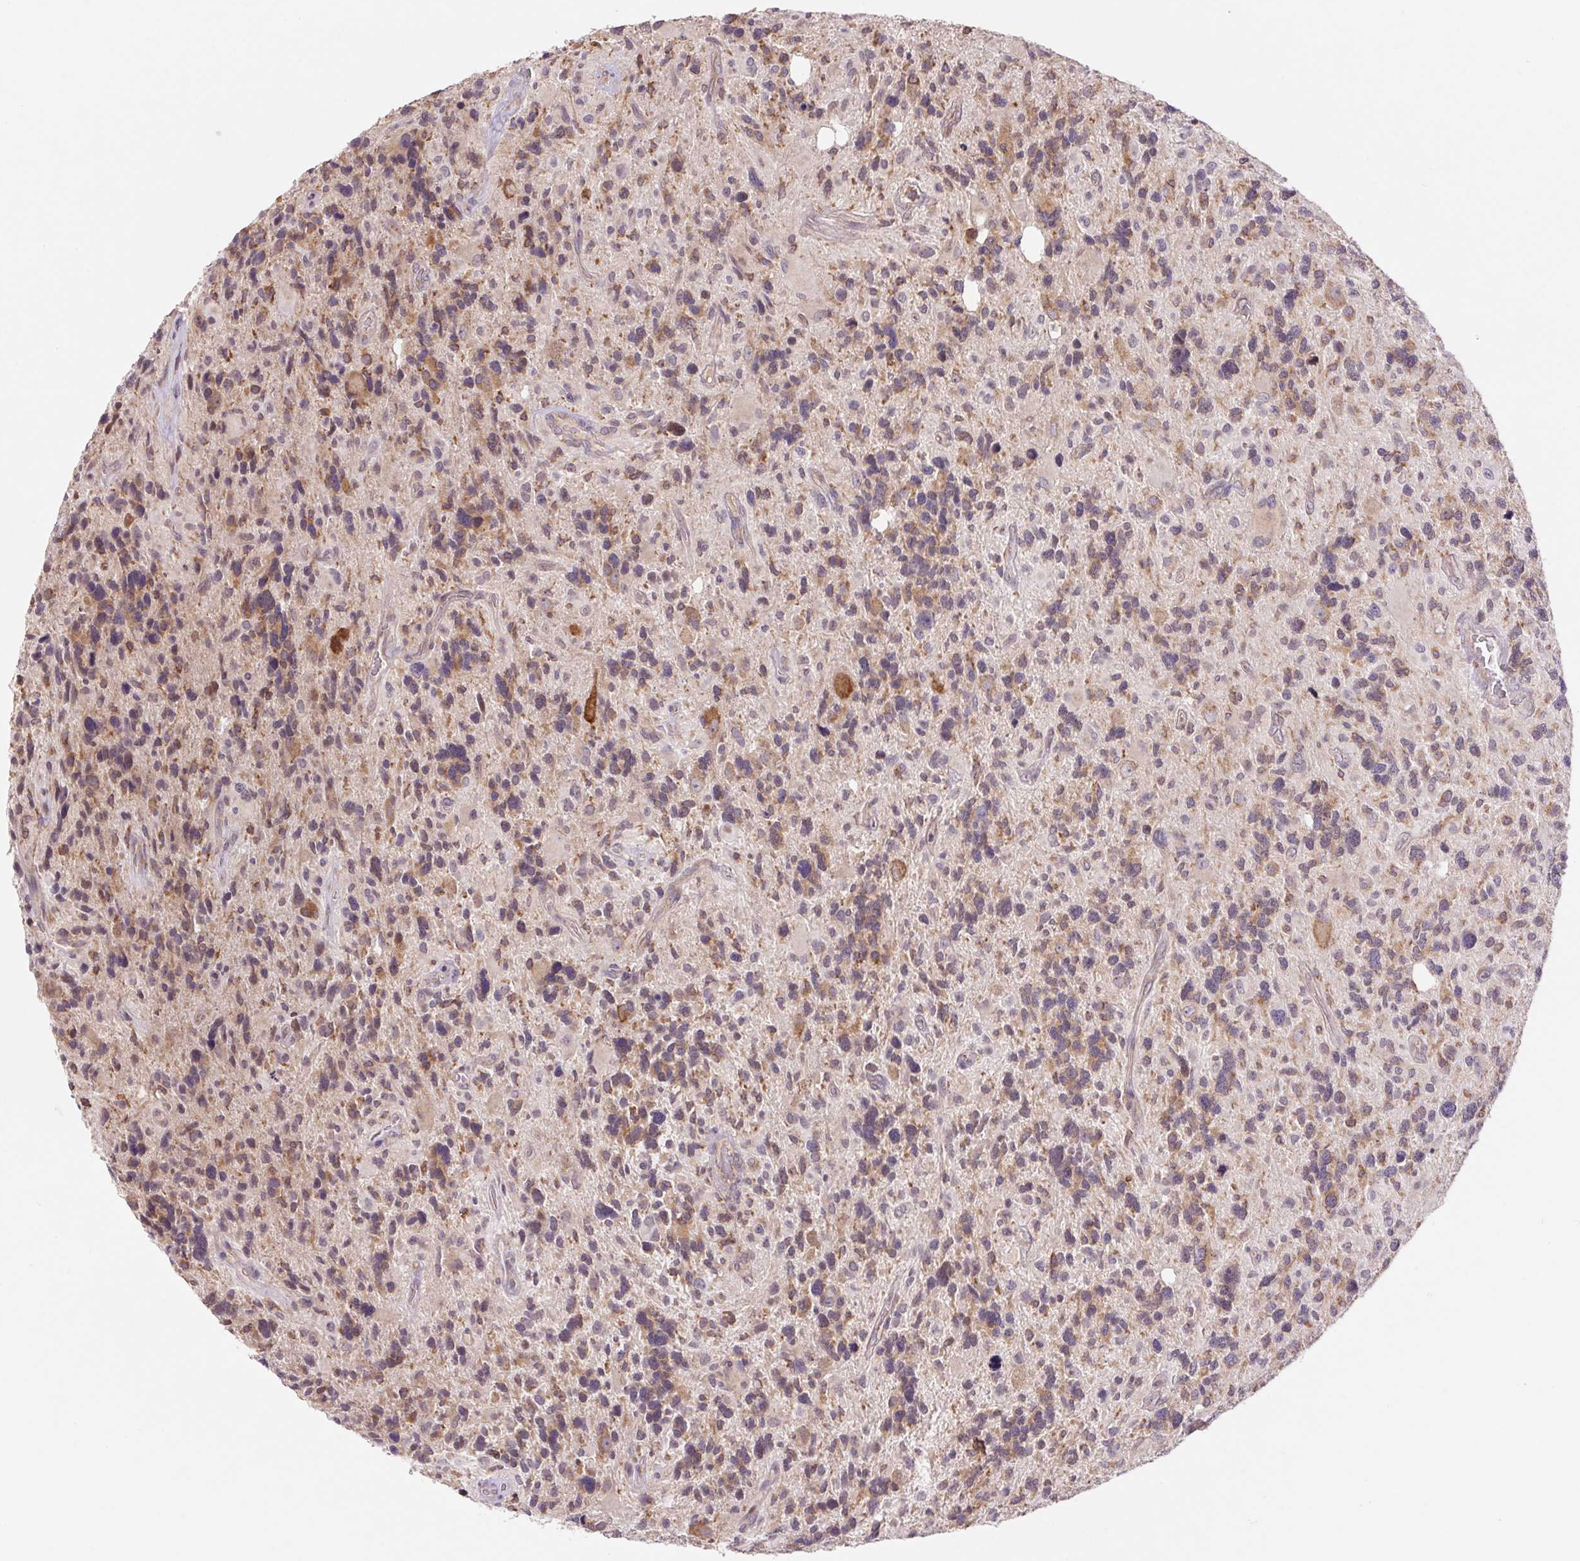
{"staining": {"intensity": "weak", "quantity": "25%-75%", "location": "cytoplasmic/membranous,nuclear"}, "tissue": "glioma", "cell_type": "Tumor cells", "image_type": "cancer", "snomed": [{"axis": "morphology", "description": "Glioma, malignant, High grade"}, {"axis": "topography", "description": "Brain"}], "caption": "About 25%-75% of tumor cells in human glioma demonstrate weak cytoplasmic/membranous and nuclear protein staining as visualized by brown immunohistochemical staining.", "gene": "KLHL20", "patient": {"sex": "male", "age": 49}}